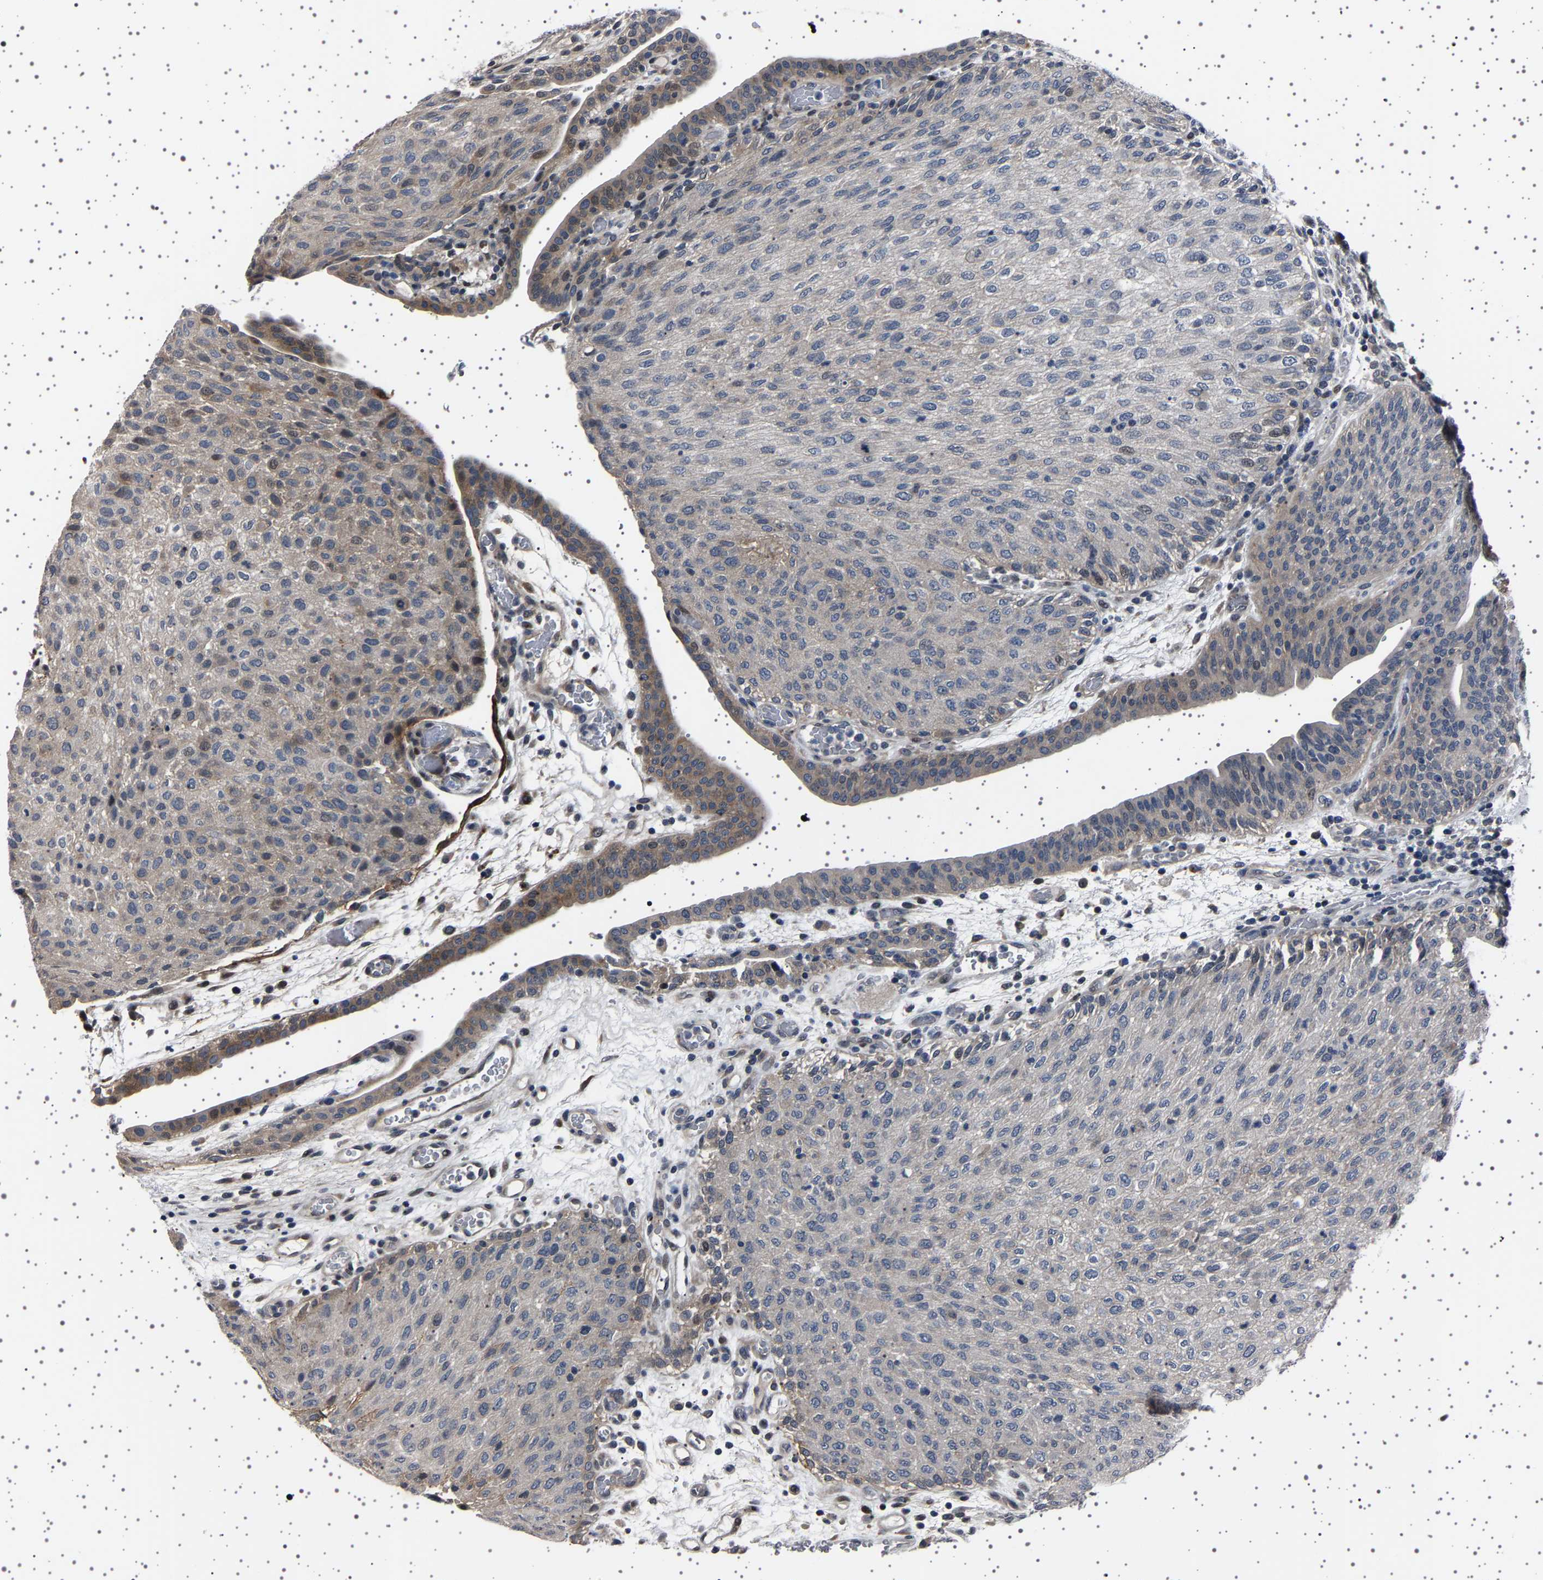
{"staining": {"intensity": "moderate", "quantity": "<25%", "location": "cytoplasmic/membranous,nuclear"}, "tissue": "urothelial cancer", "cell_type": "Tumor cells", "image_type": "cancer", "snomed": [{"axis": "morphology", "description": "Urothelial carcinoma, Low grade"}, {"axis": "morphology", "description": "Urothelial carcinoma, High grade"}, {"axis": "topography", "description": "Urinary bladder"}], "caption": "Protein staining exhibits moderate cytoplasmic/membranous and nuclear expression in approximately <25% of tumor cells in low-grade urothelial carcinoma.", "gene": "PAK5", "patient": {"sex": "male", "age": 35}}